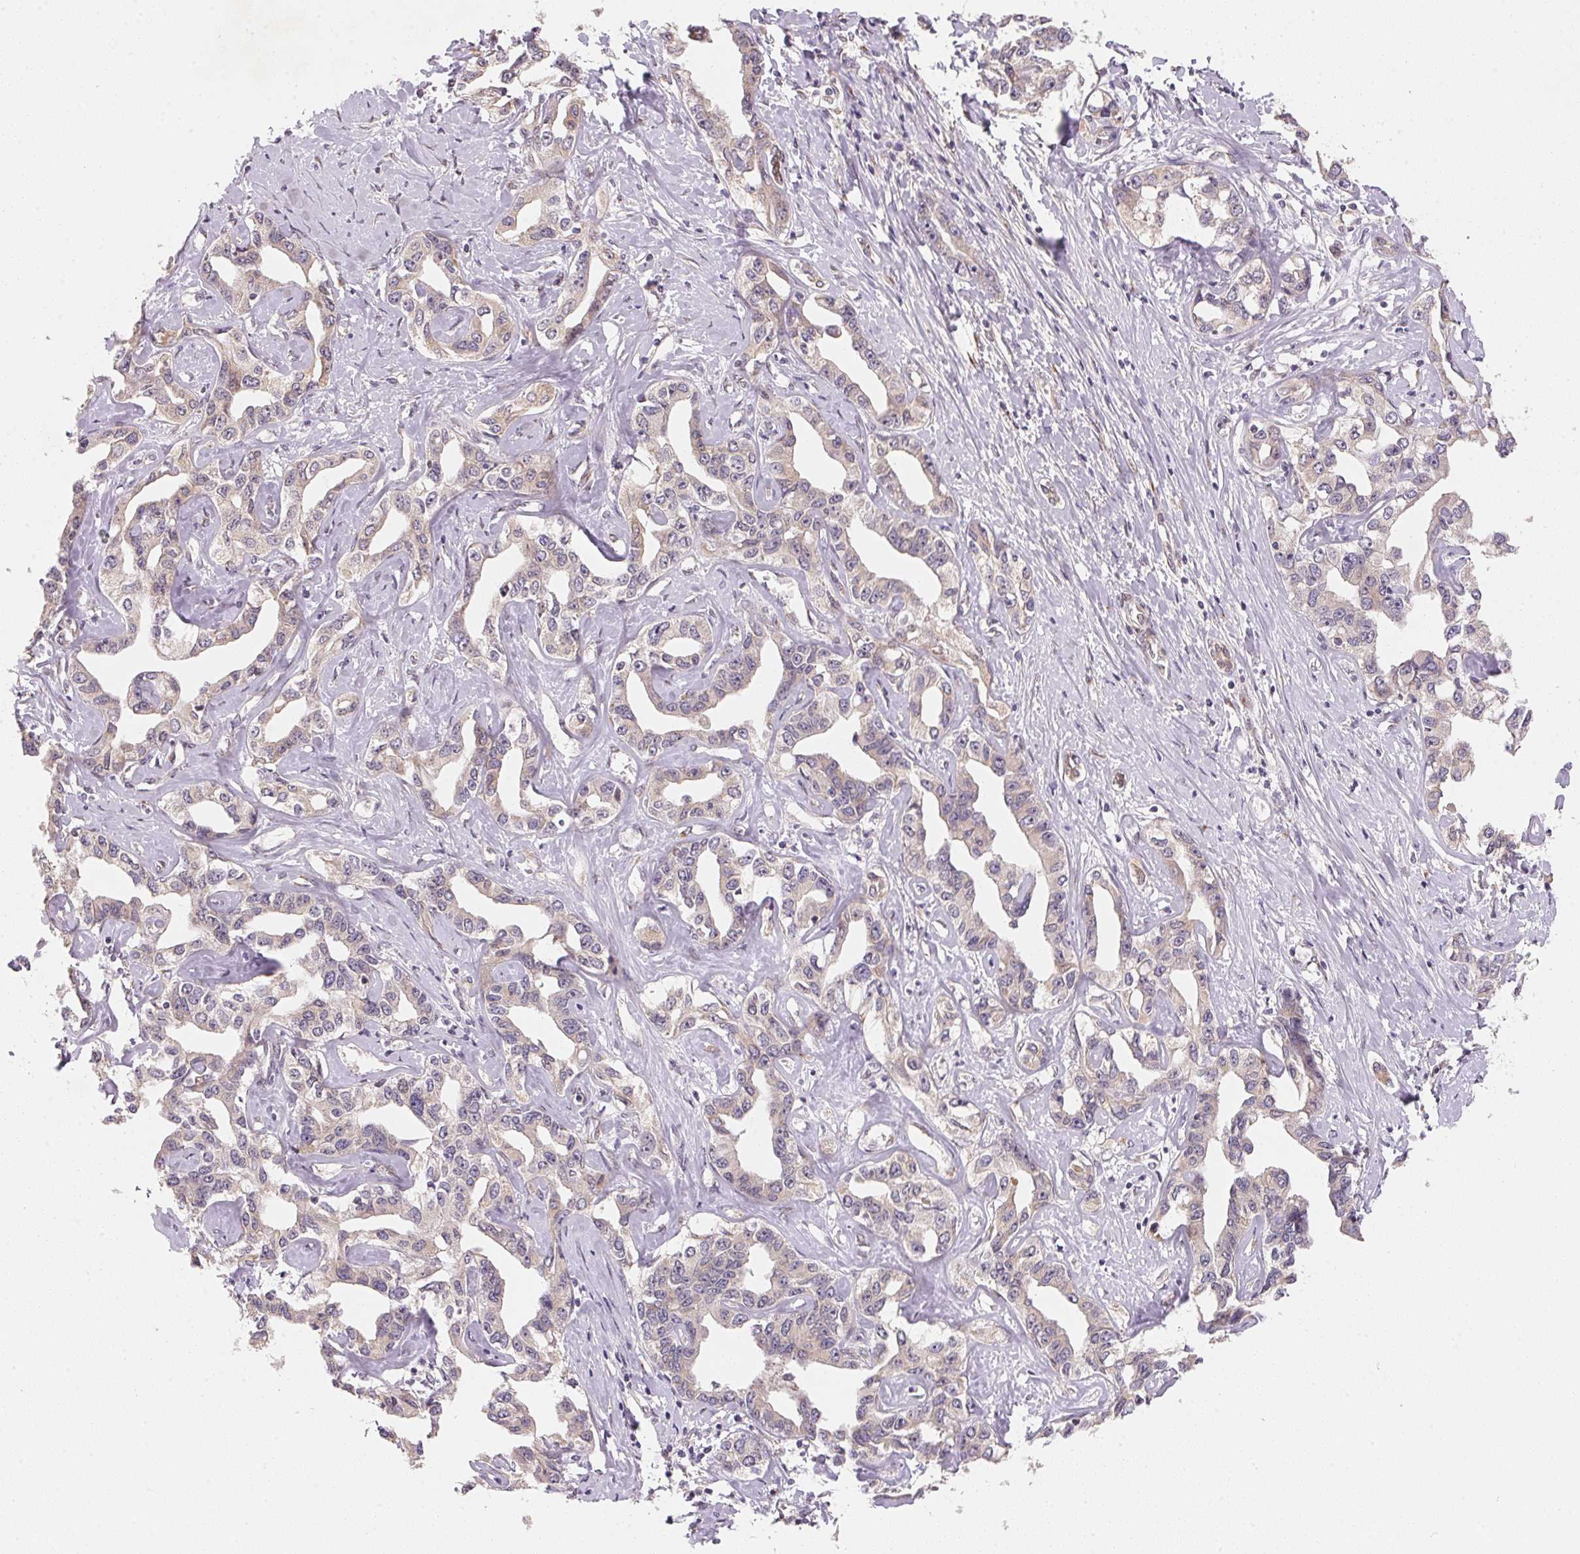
{"staining": {"intensity": "weak", "quantity": "<25%", "location": "cytoplasmic/membranous"}, "tissue": "liver cancer", "cell_type": "Tumor cells", "image_type": "cancer", "snomed": [{"axis": "morphology", "description": "Cholangiocarcinoma"}, {"axis": "topography", "description": "Liver"}], "caption": "This is a photomicrograph of IHC staining of liver cholangiocarcinoma, which shows no staining in tumor cells.", "gene": "EI24", "patient": {"sex": "male", "age": 59}}